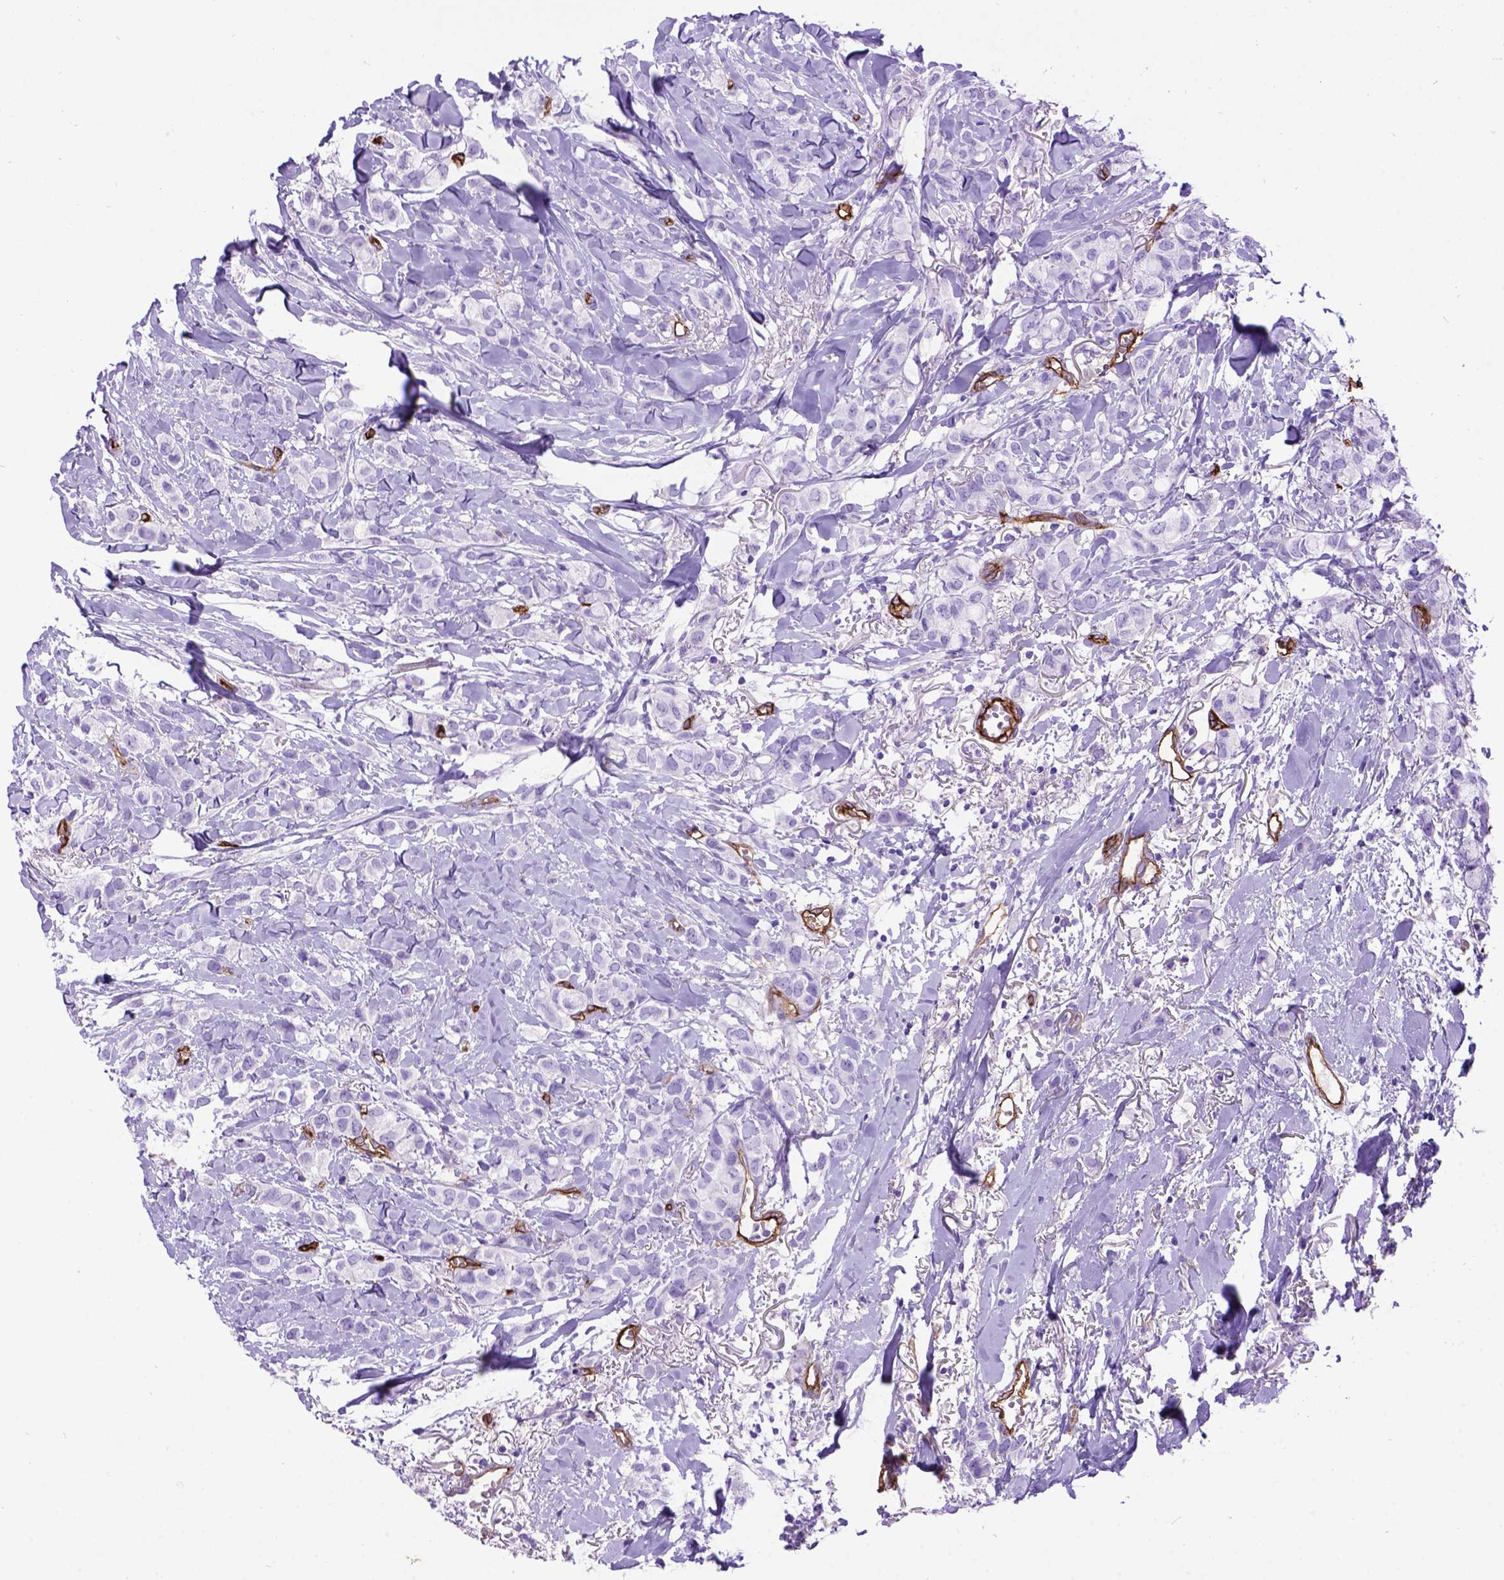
{"staining": {"intensity": "negative", "quantity": "none", "location": "none"}, "tissue": "breast cancer", "cell_type": "Tumor cells", "image_type": "cancer", "snomed": [{"axis": "morphology", "description": "Duct carcinoma"}, {"axis": "topography", "description": "Breast"}], "caption": "Image shows no significant protein staining in tumor cells of breast intraductal carcinoma.", "gene": "ENG", "patient": {"sex": "female", "age": 85}}